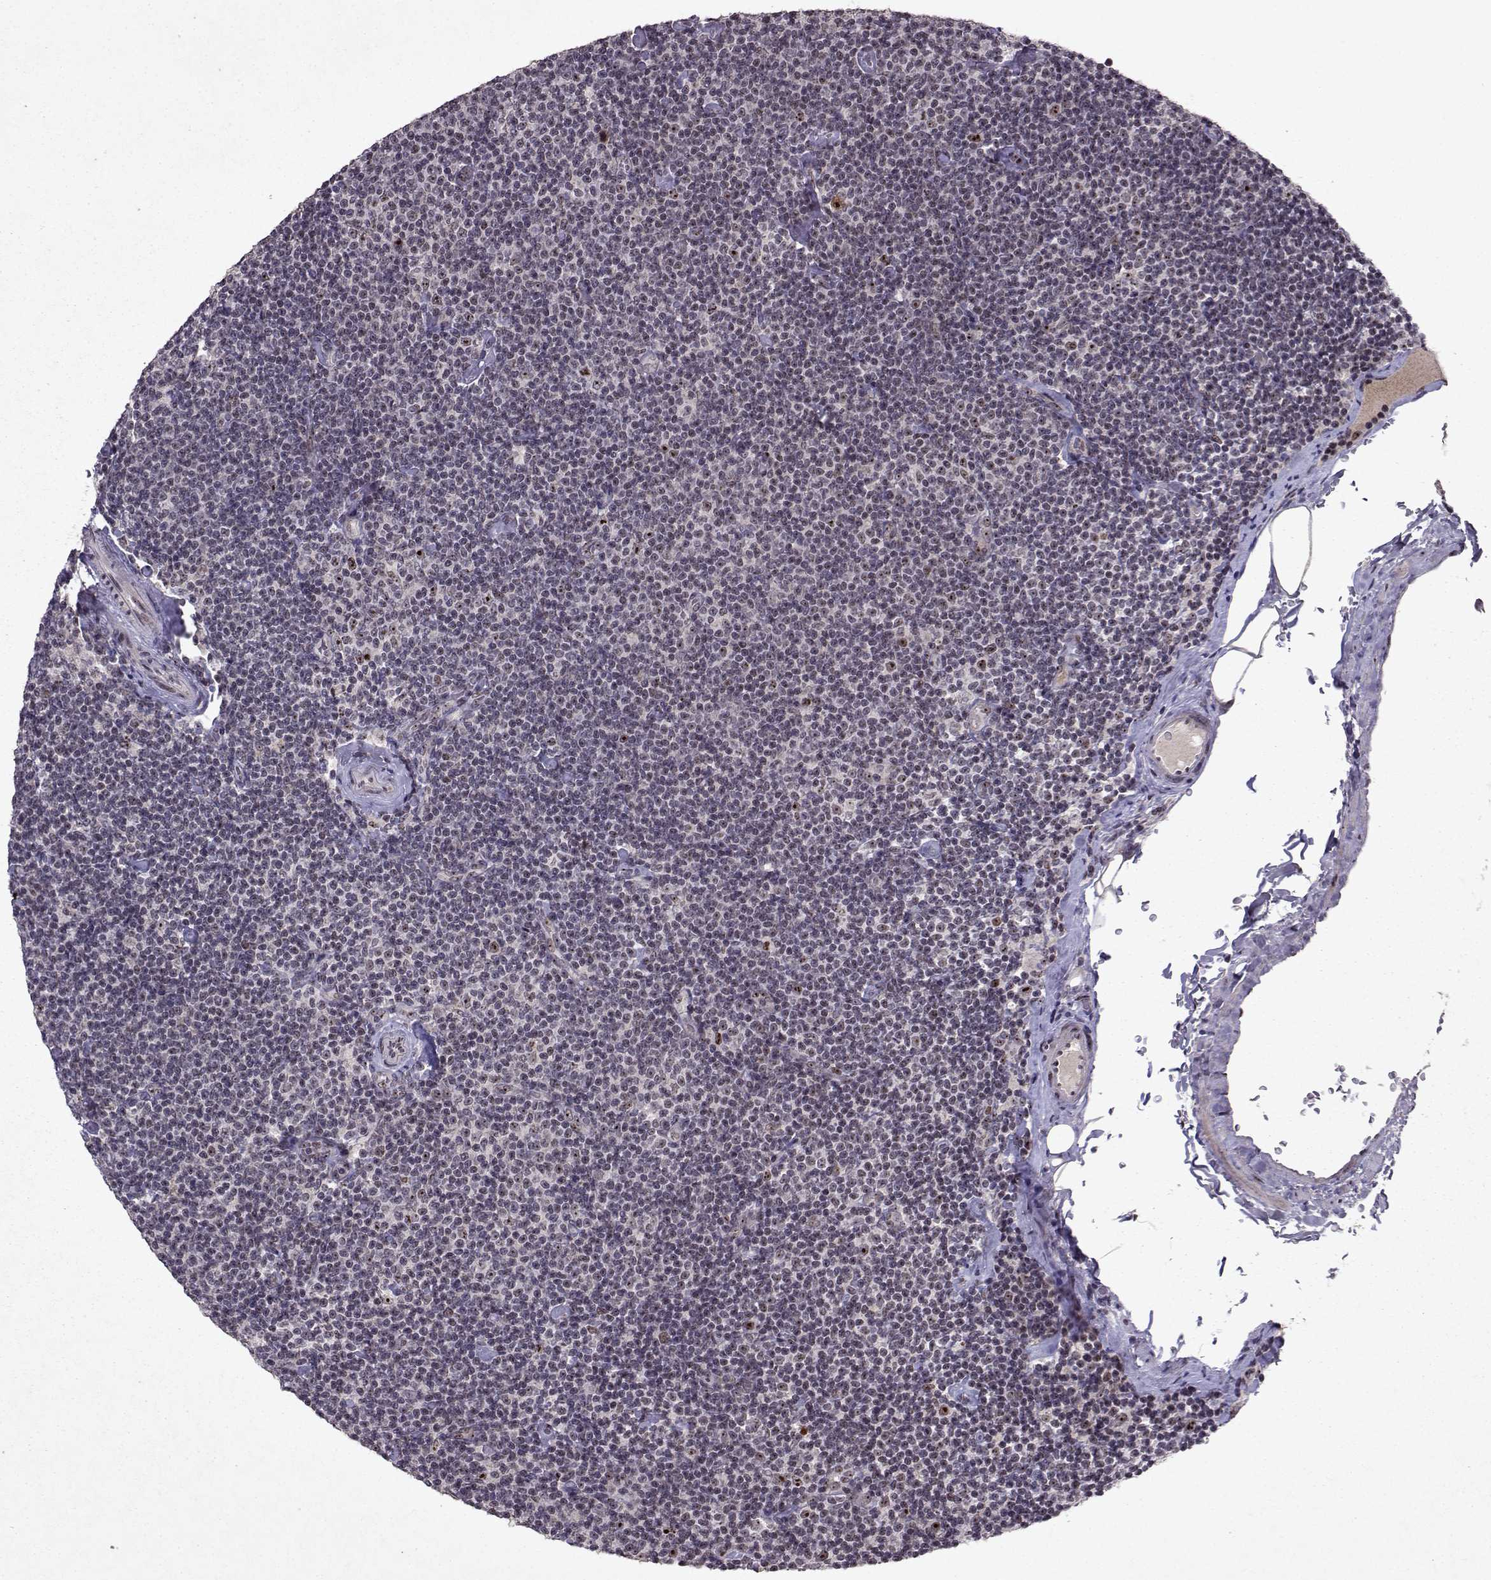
{"staining": {"intensity": "negative", "quantity": "none", "location": "none"}, "tissue": "lymphoma", "cell_type": "Tumor cells", "image_type": "cancer", "snomed": [{"axis": "morphology", "description": "Malignant lymphoma, non-Hodgkin's type, Low grade"}, {"axis": "topography", "description": "Lymph node"}], "caption": "This is a image of immunohistochemistry (IHC) staining of lymphoma, which shows no expression in tumor cells. The staining is performed using DAB brown chromogen with nuclei counter-stained in using hematoxylin.", "gene": "DDX56", "patient": {"sex": "male", "age": 81}}